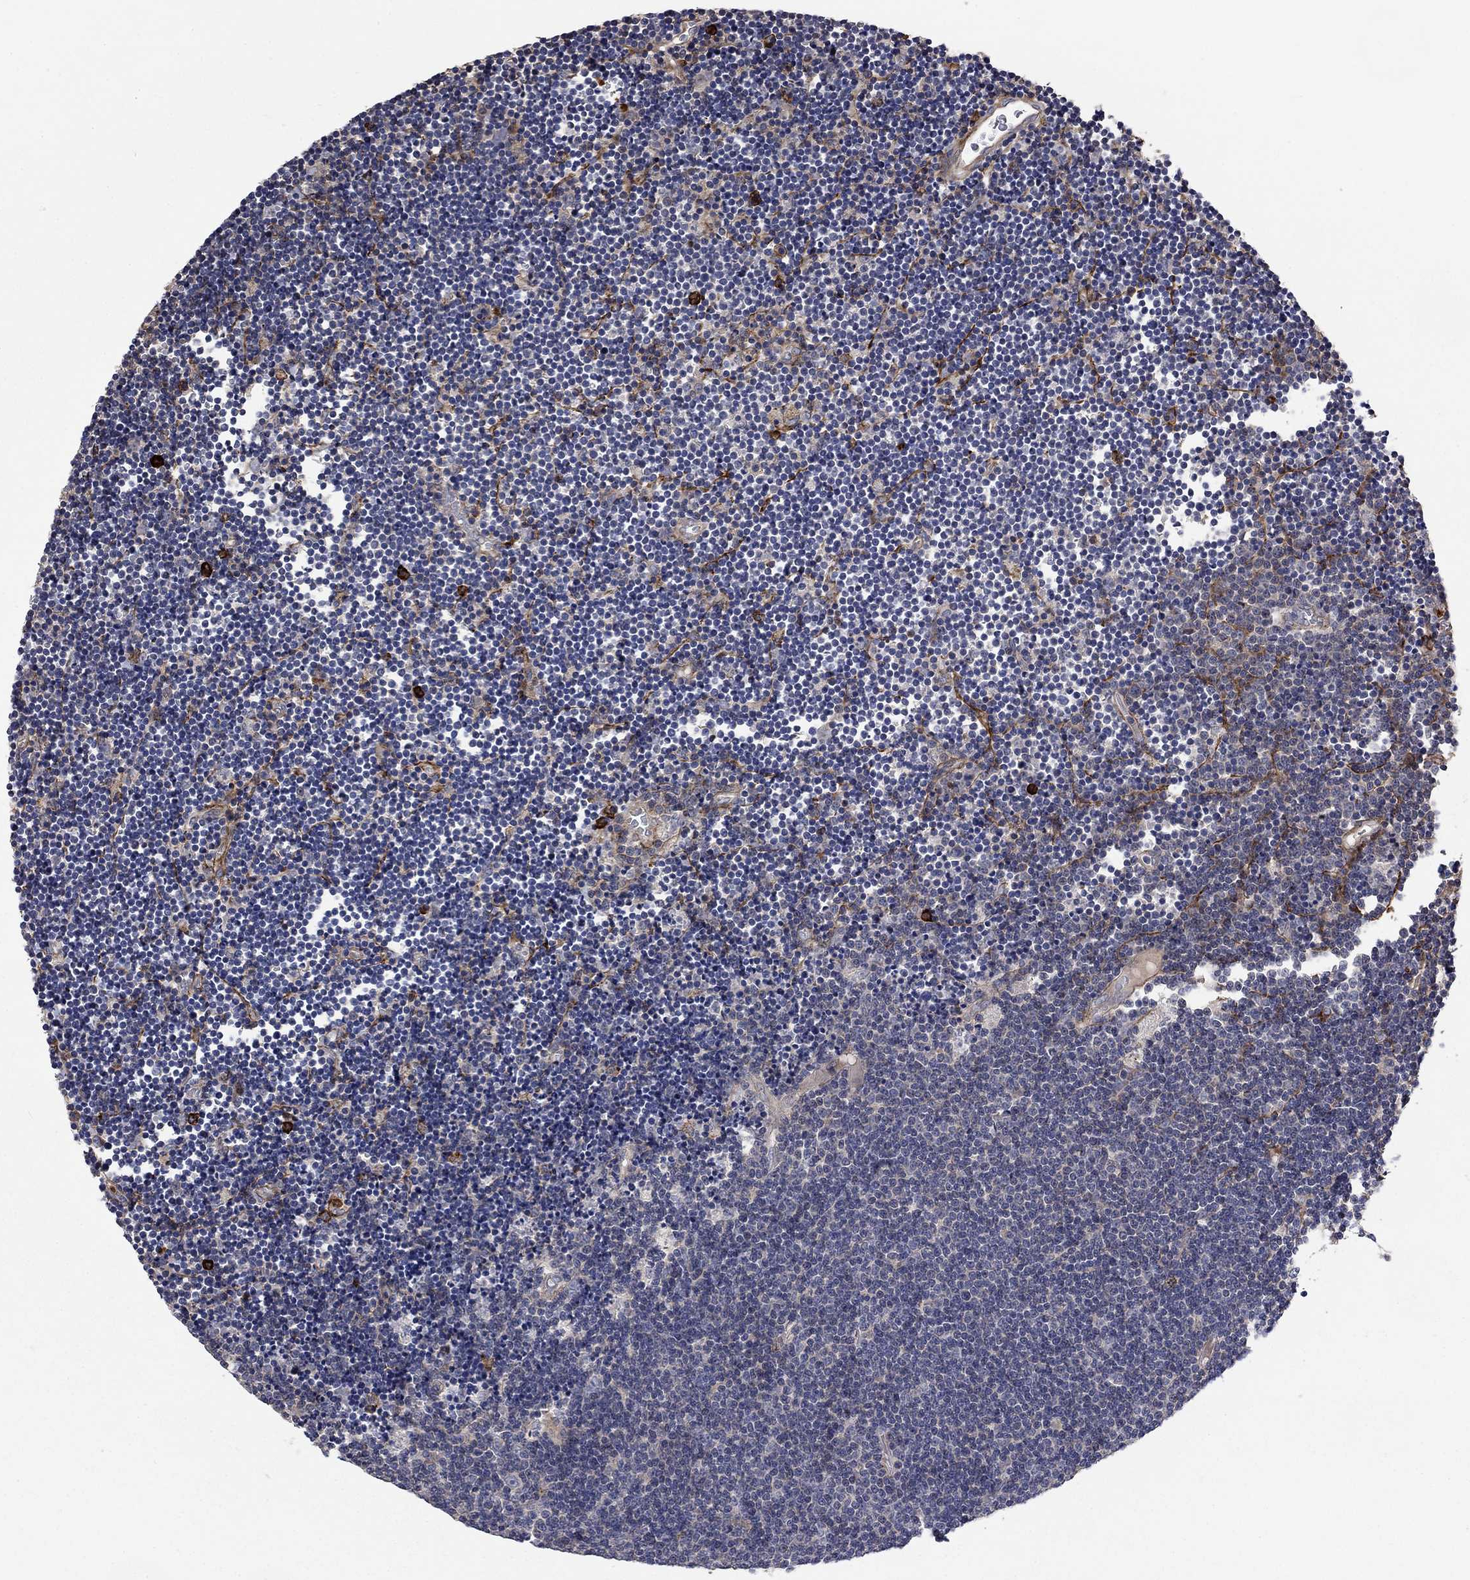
{"staining": {"intensity": "negative", "quantity": "none", "location": "none"}, "tissue": "lymphoma", "cell_type": "Tumor cells", "image_type": "cancer", "snomed": [{"axis": "morphology", "description": "Malignant lymphoma, non-Hodgkin's type, Low grade"}, {"axis": "topography", "description": "Brain"}], "caption": "Histopathology image shows no protein positivity in tumor cells of lymphoma tissue. (IHC, brightfield microscopy, high magnification).", "gene": "VCAN", "patient": {"sex": "female", "age": 66}}